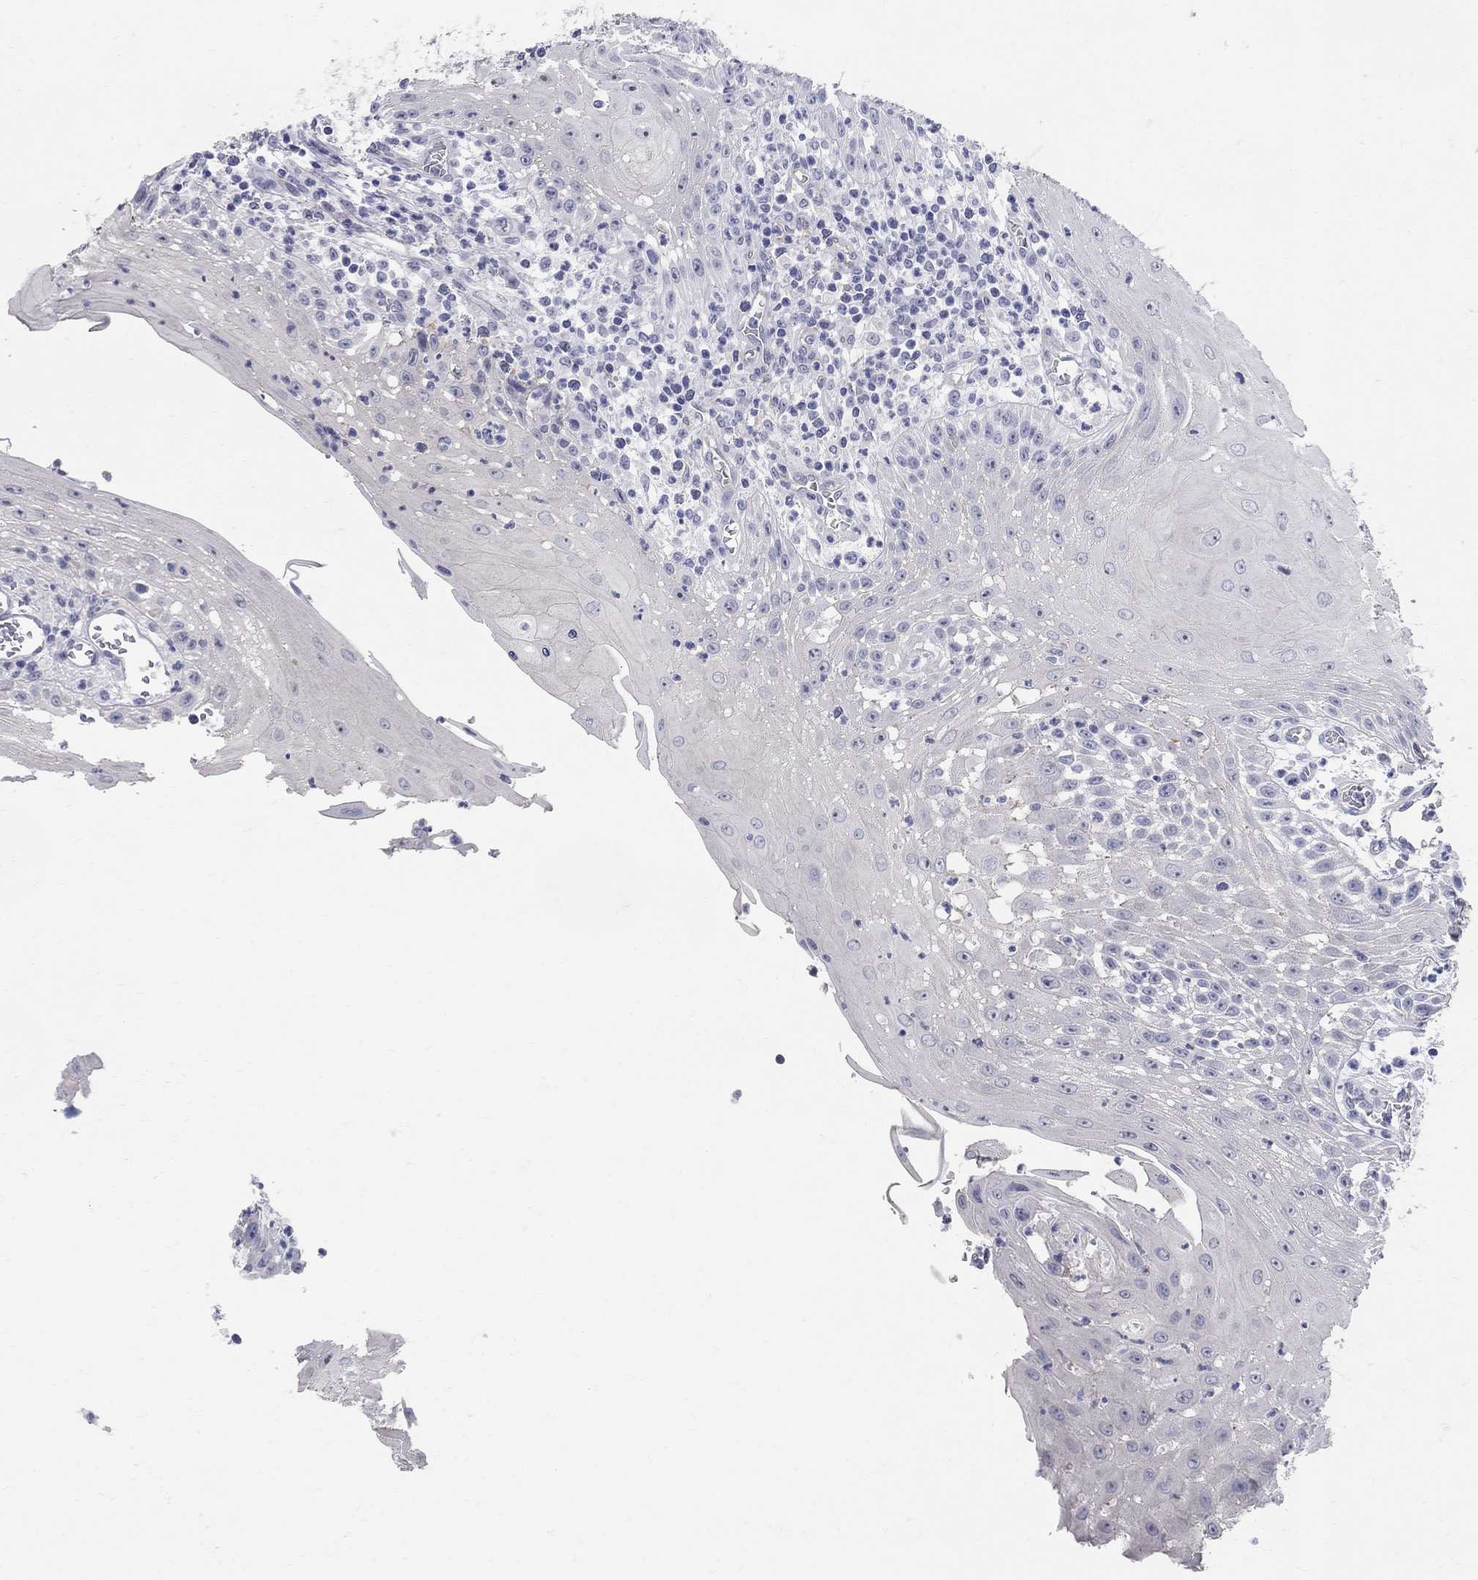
{"staining": {"intensity": "negative", "quantity": "none", "location": "none"}, "tissue": "head and neck cancer", "cell_type": "Tumor cells", "image_type": "cancer", "snomed": [{"axis": "morphology", "description": "Squamous cell carcinoma, NOS"}, {"axis": "topography", "description": "Oral tissue"}, {"axis": "topography", "description": "Head-Neck"}], "caption": "Human head and neck squamous cell carcinoma stained for a protein using immunohistochemistry (IHC) demonstrates no positivity in tumor cells.", "gene": "AOX1", "patient": {"sex": "male", "age": 58}}